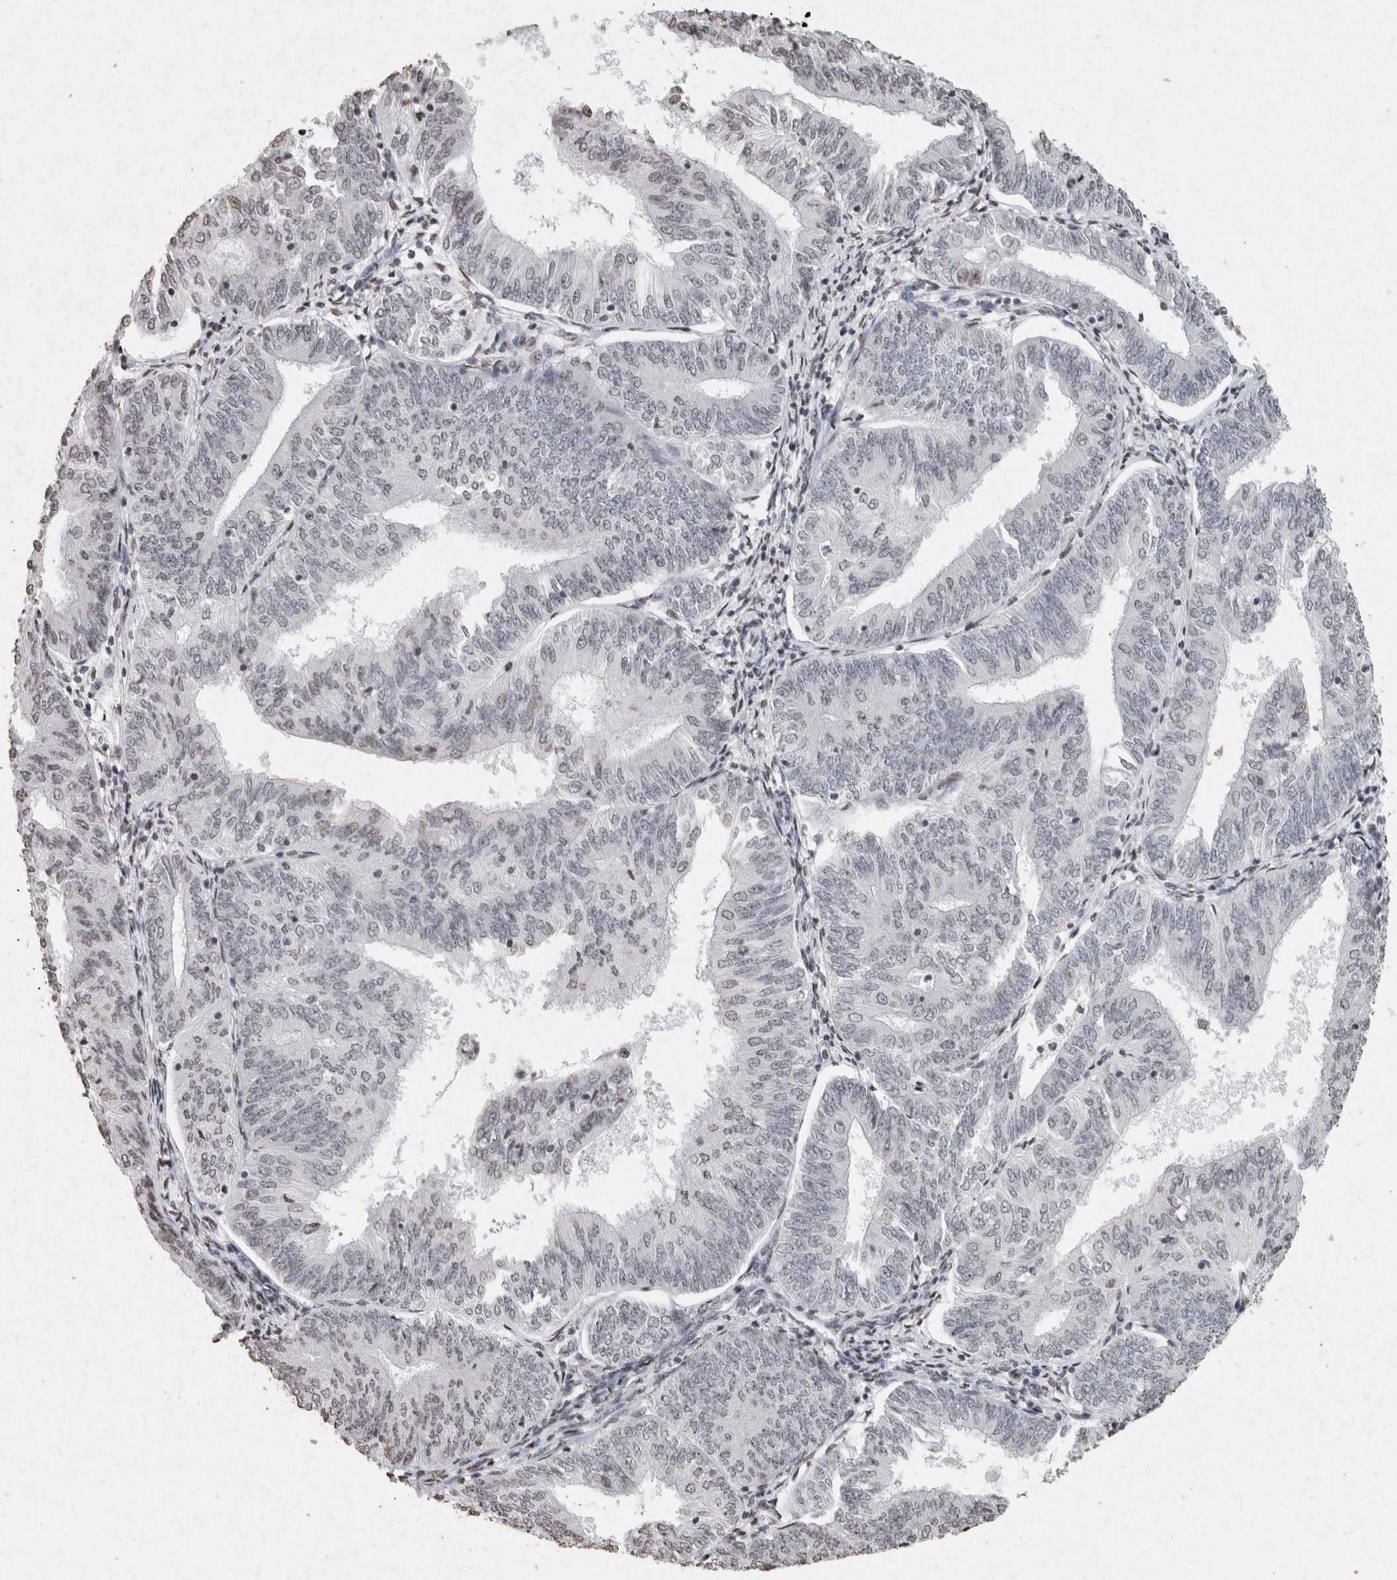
{"staining": {"intensity": "negative", "quantity": "none", "location": "none"}, "tissue": "endometrial cancer", "cell_type": "Tumor cells", "image_type": "cancer", "snomed": [{"axis": "morphology", "description": "Adenocarcinoma, NOS"}, {"axis": "topography", "description": "Endometrium"}], "caption": "Immunohistochemistry image of neoplastic tissue: endometrial cancer stained with DAB demonstrates no significant protein positivity in tumor cells.", "gene": "CNTN1", "patient": {"sex": "female", "age": 58}}